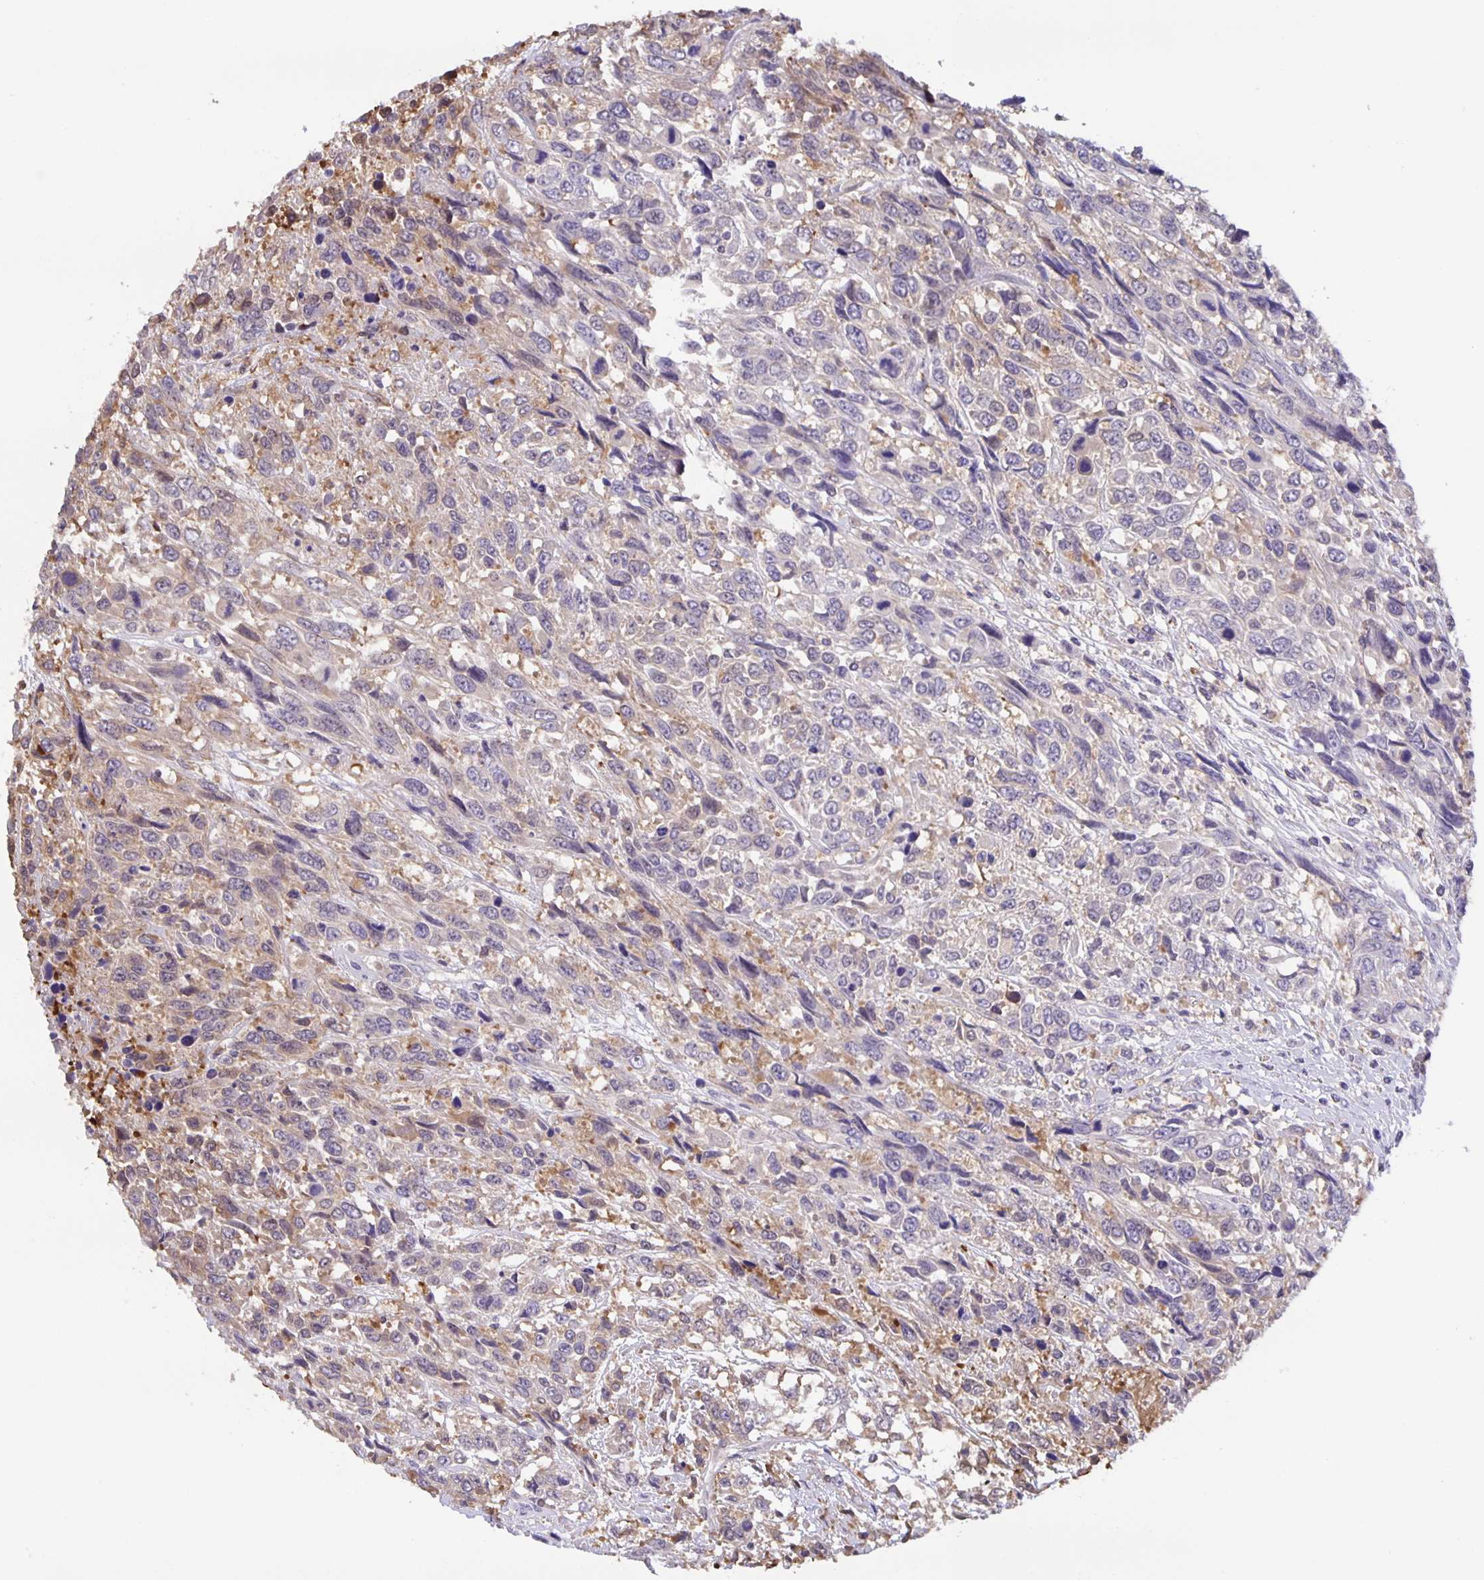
{"staining": {"intensity": "negative", "quantity": "none", "location": "none"}, "tissue": "urothelial cancer", "cell_type": "Tumor cells", "image_type": "cancer", "snomed": [{"axis": "morphology", "description": "Urothelial carcinoma, High grade"}, {"axis": "topography", "description": "Urinary bladder"}], "caption": "IHC image of human urothelial carcinoma (high-grade) stained for a protein (brown), which shows no expression in tumor cells.", "gene": "MARCHF6", "patient": {"sex": "female", "age": 70}}